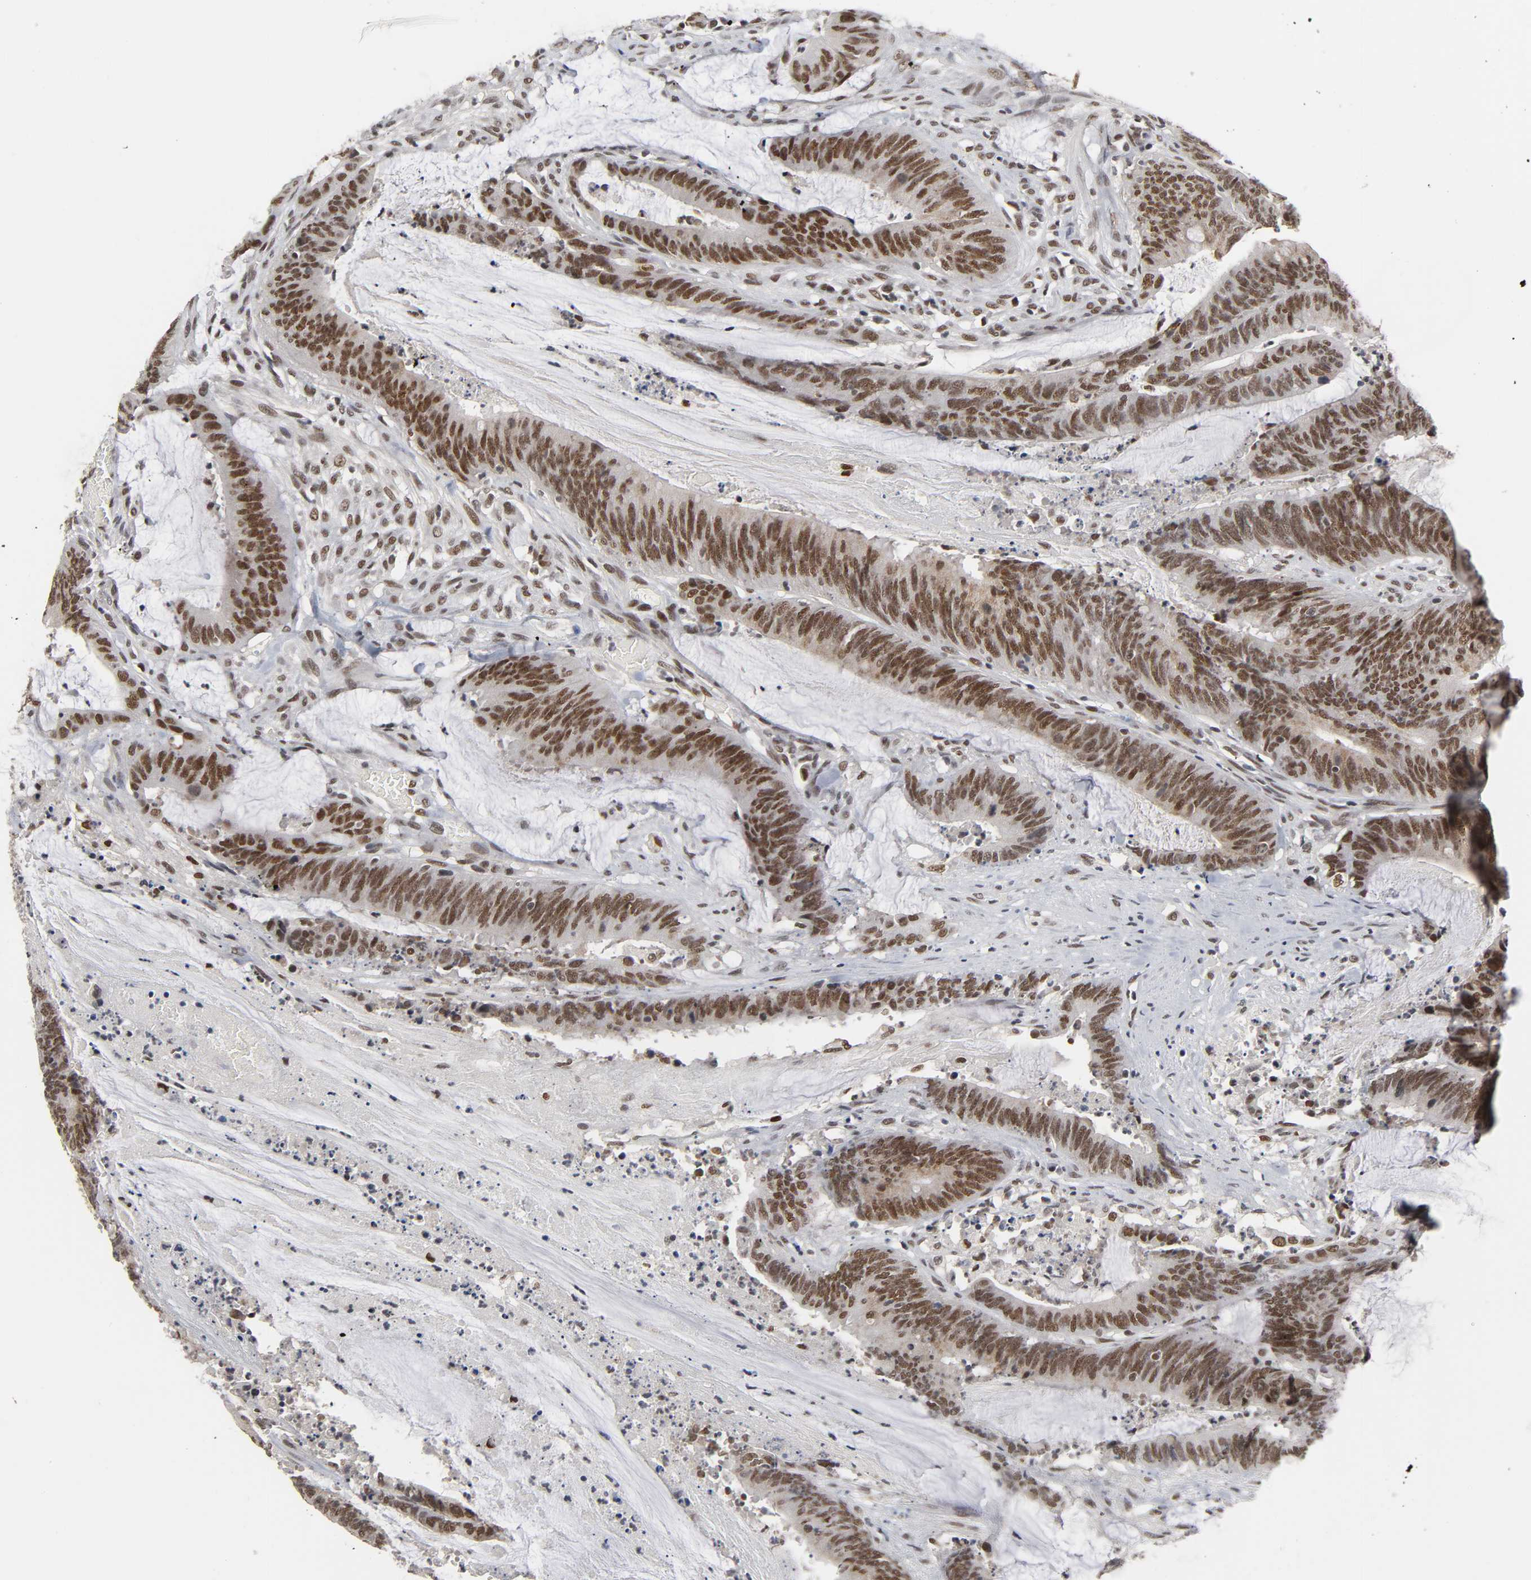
{"staining": {"intensity": "strong", "quantity": ">75%", "location": "nuclear"}, "tissue": "colorectal cancer", "cell_type": "Tumor cells", "image_type": "cancer", "snomed": [{"axis": "morphology", "description": "Adenocarcinoma, NOS"}, {"axis": "topography", "description": "Rectum"}], "caption": "Brown immunohistochemical staining in human colorectal cancer exhibits strong nuclear expression in about >75% of tumor cells.", "gene": "TRIM33", "patient": {"sex": "female", "age": 66}}